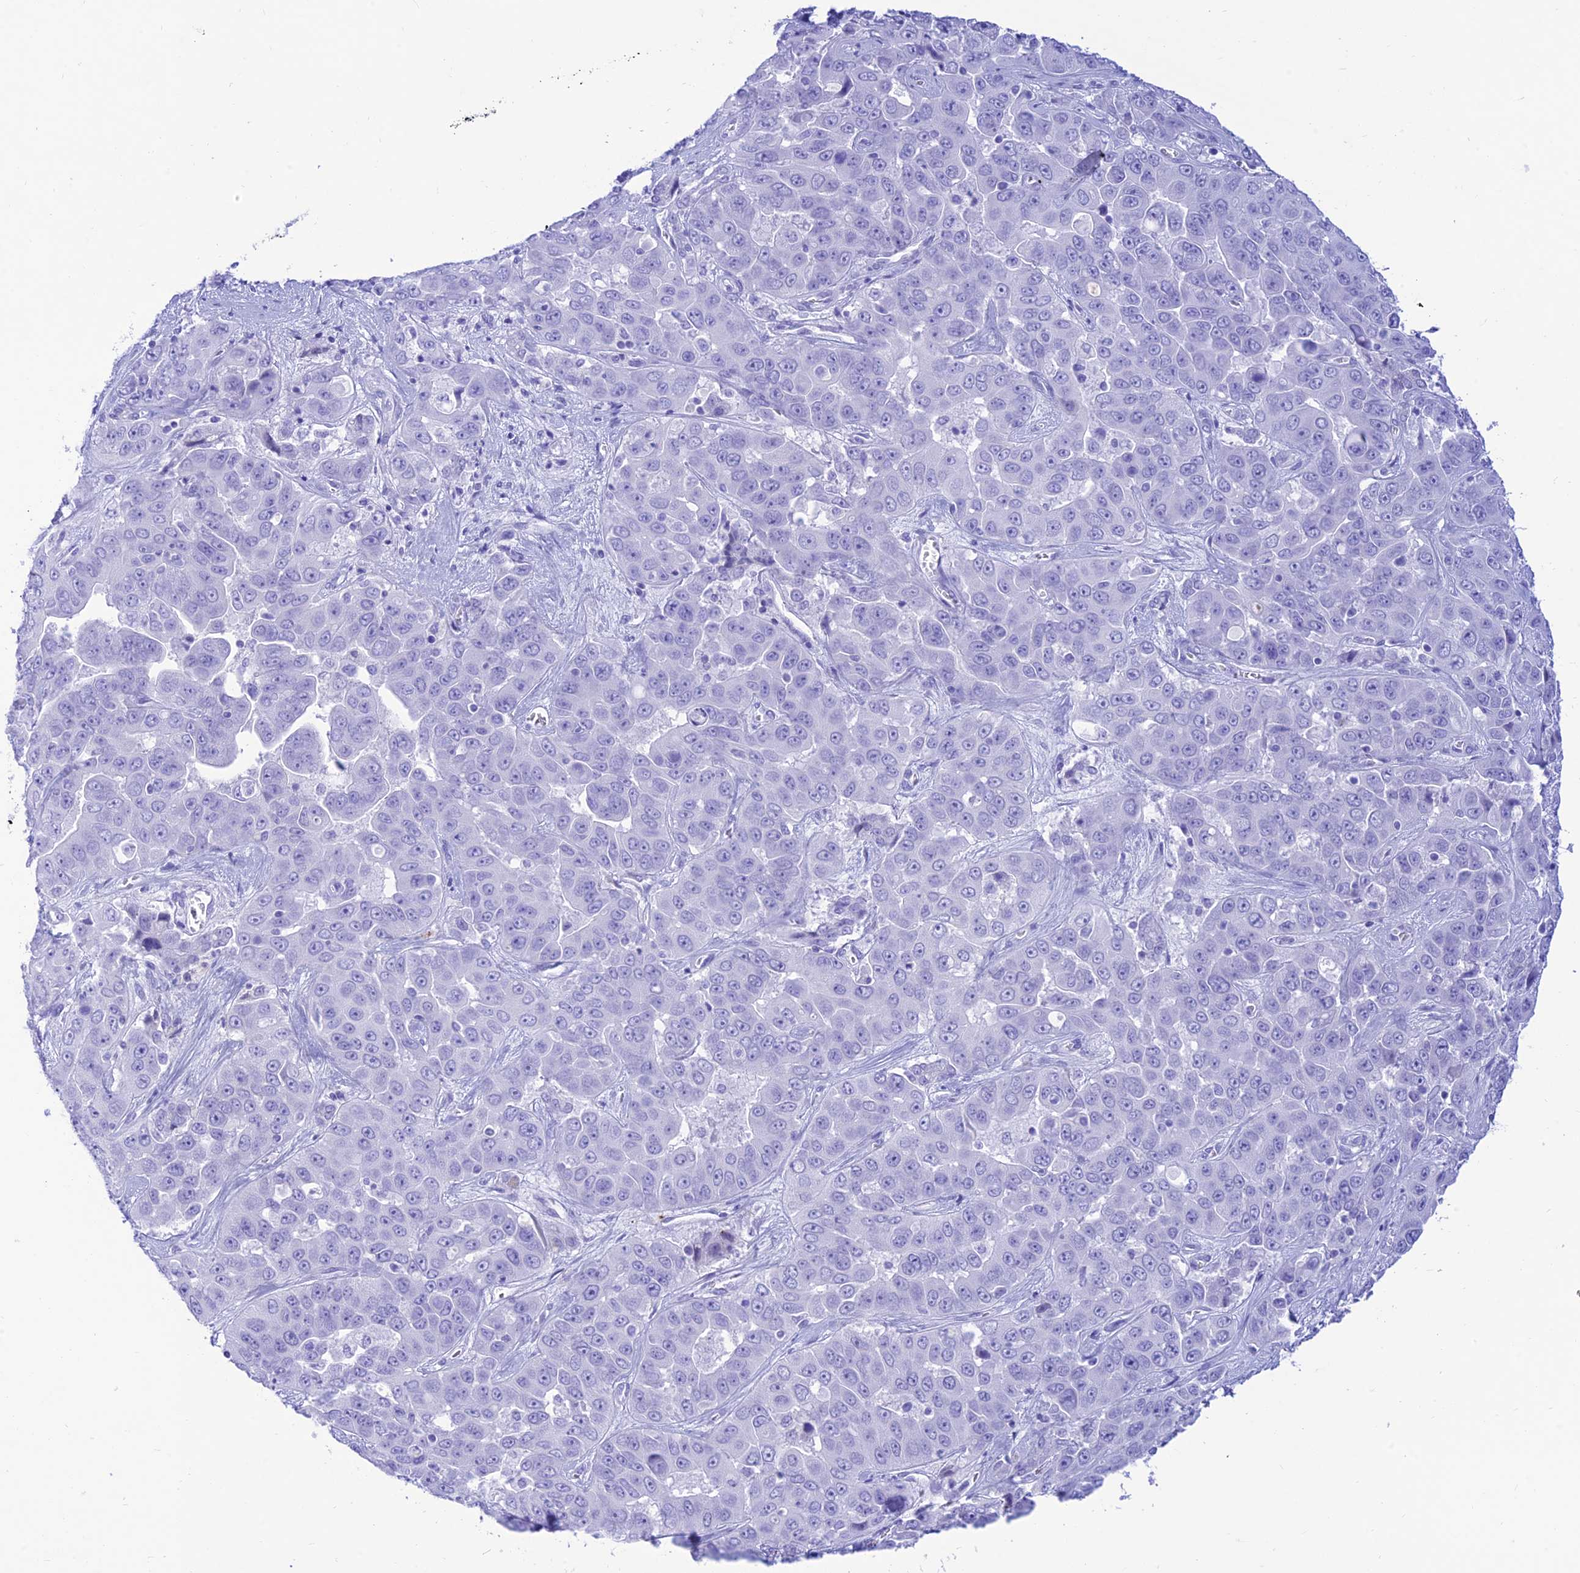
{"staining": {"intensity": "negative", "quantity": "none", "location": "none"}, "tissue": "liver cancer", "cell_type": "Tumor cells", "image_type": "cancer", "snomed": [{"axis": "morphology", "description": "Cholangiocarcinoma"}, {"axis": "topography", "description": "Liver"}], "caption": "A photomicrograph of cholangiocarcinoma (liver) stained for a protein reveals no brown staining in tumor cells.", "gene": "PRNP", "patient": {"sex": "female", "age": 52}}